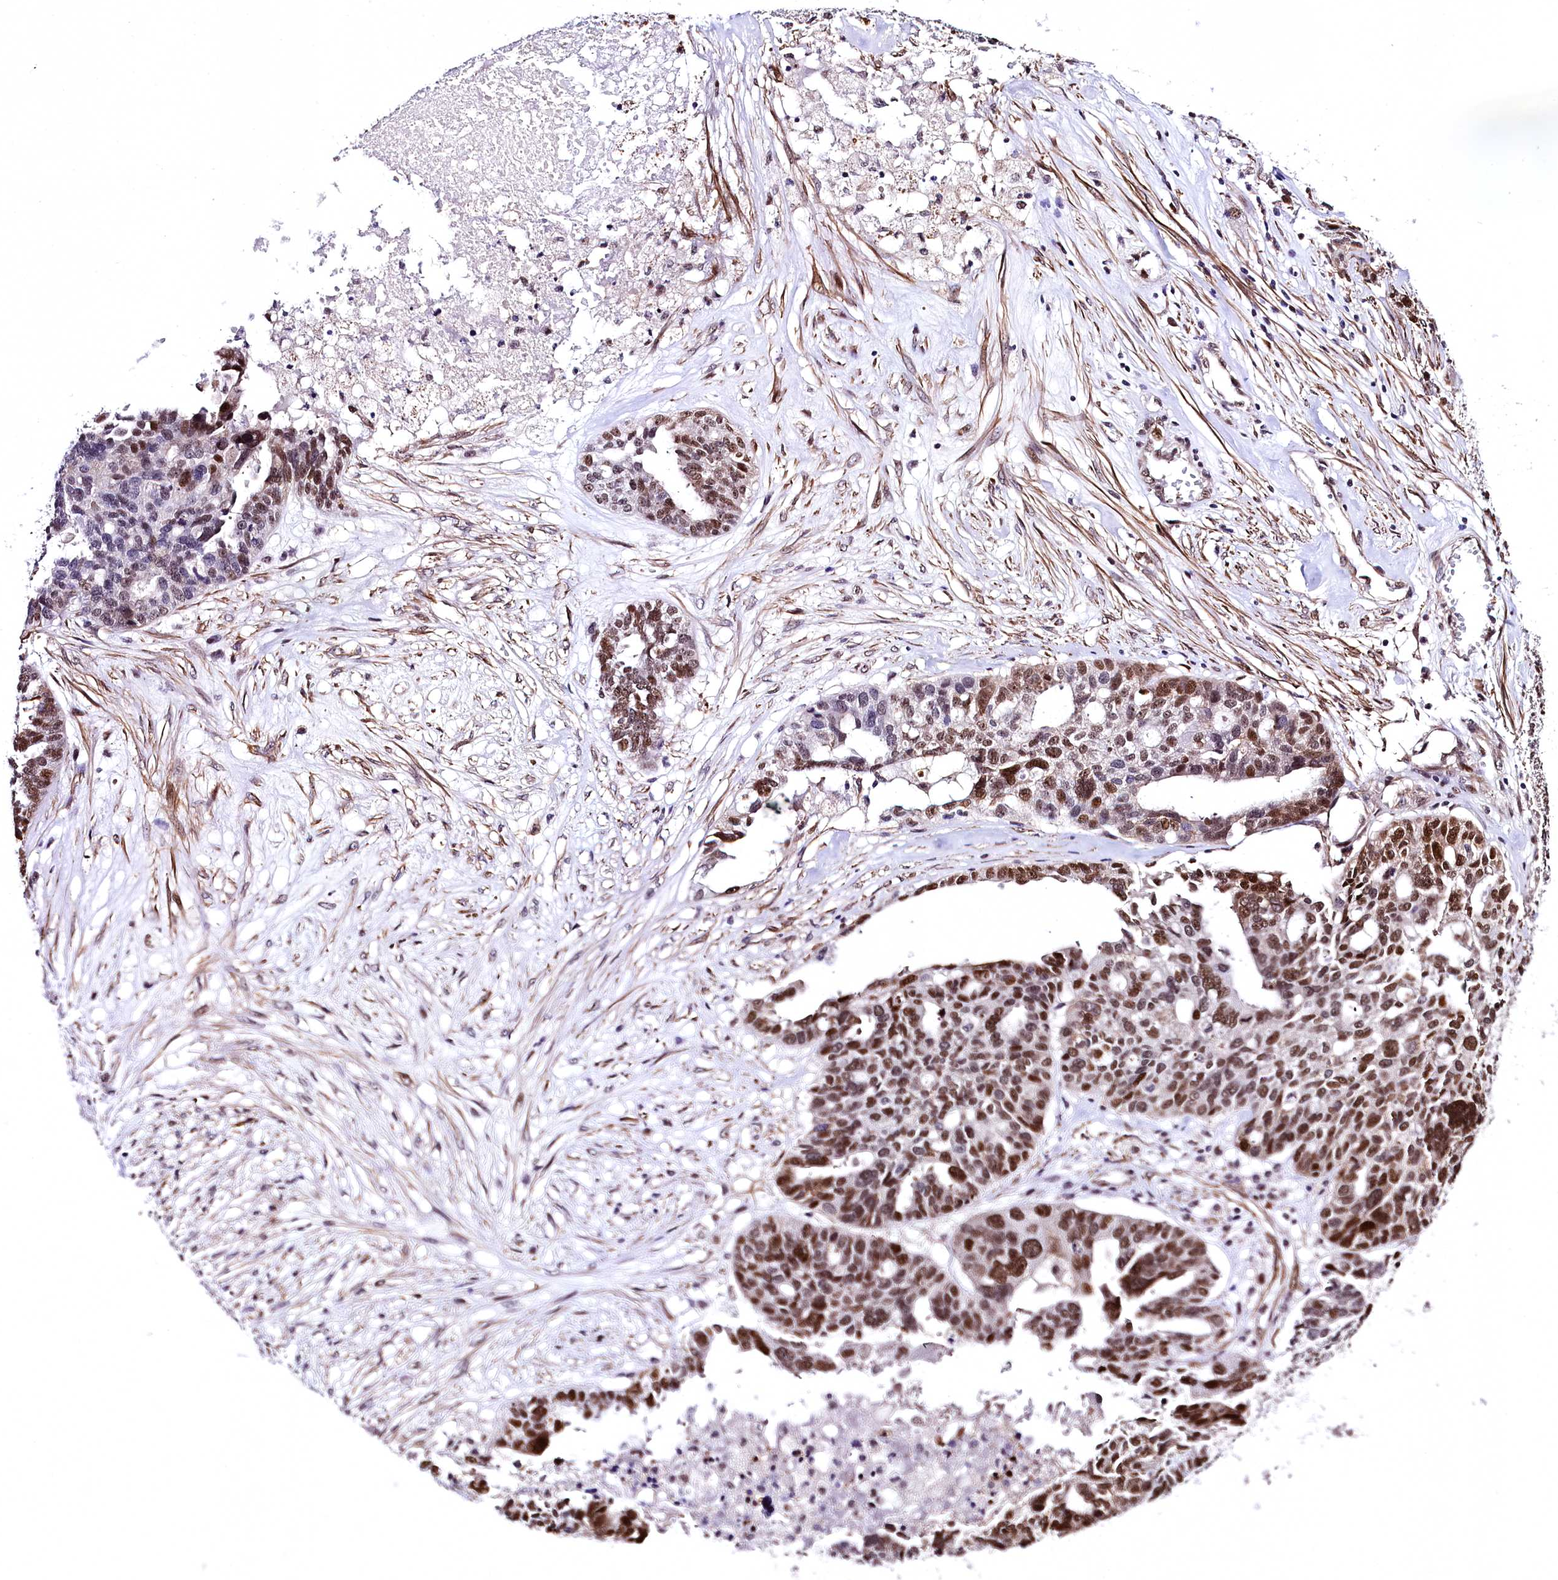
{"staining": {"intensity": "moderate", "quantity": "25%-75%", "location": "nuclear"}, "tissue": "ovarian cancer", "cell_type": "Tumor cells", "image_type": "cancer", "snomed": [{"axis": "morphology", "description": "Cystadenocarcinoma, serous, NOS"}, {"axis": "topography", "description": "Ovary"}], "caption": "DAB (3,3'-diaminobenzidine) immunohistochemical staining of human ovarian cancer (serous cystadenocarcinoma) shows moderate nuclear protein staining in about 25%-75% of tumor cells. Immunohistochemistry stains the protein of interest in brown and the nuclei are stained blue.", "gene": "SAMD10", "patient": {"sex": "female", "age": 59}}